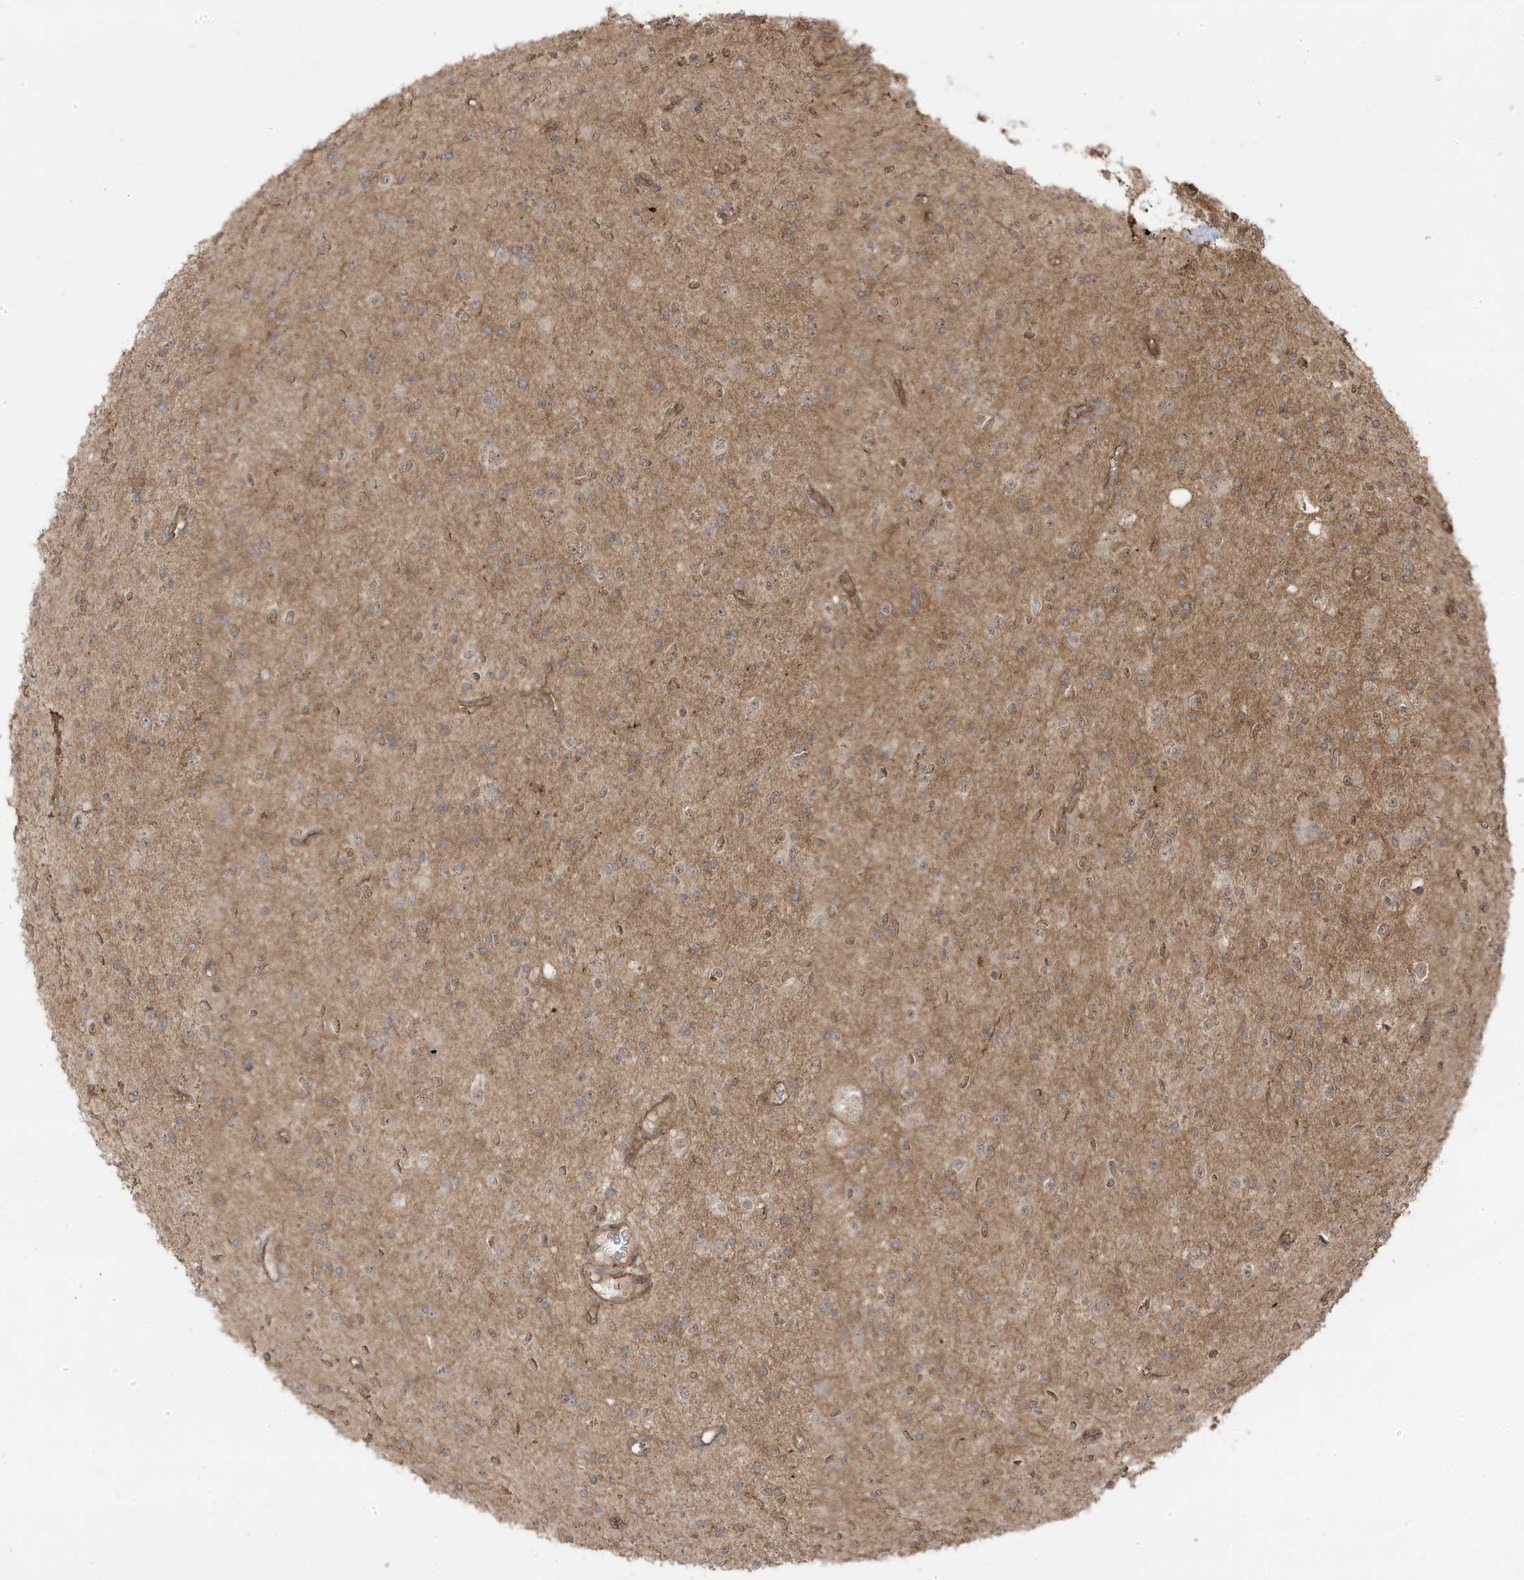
{"staining": {"intensity": "negative", "quantity": "none", "location": "none"}, "tissue": "glioma", "cell_type": "Tumor cells", "image_type": "cancer", "snomed": [{"axis": "morphology", "description": "Glioma, malignant, High grade"}, {"axis": "topography", "description": "Brain"}], "caption": "Immunohistochemistry (IHC) of glioma reveals no positivity in tumor cells. (DAB immunohistochemistry with hematoxylin counter stain).", "gene": "DNAJC12", "patient": {"sex": "male", "age": 34}}